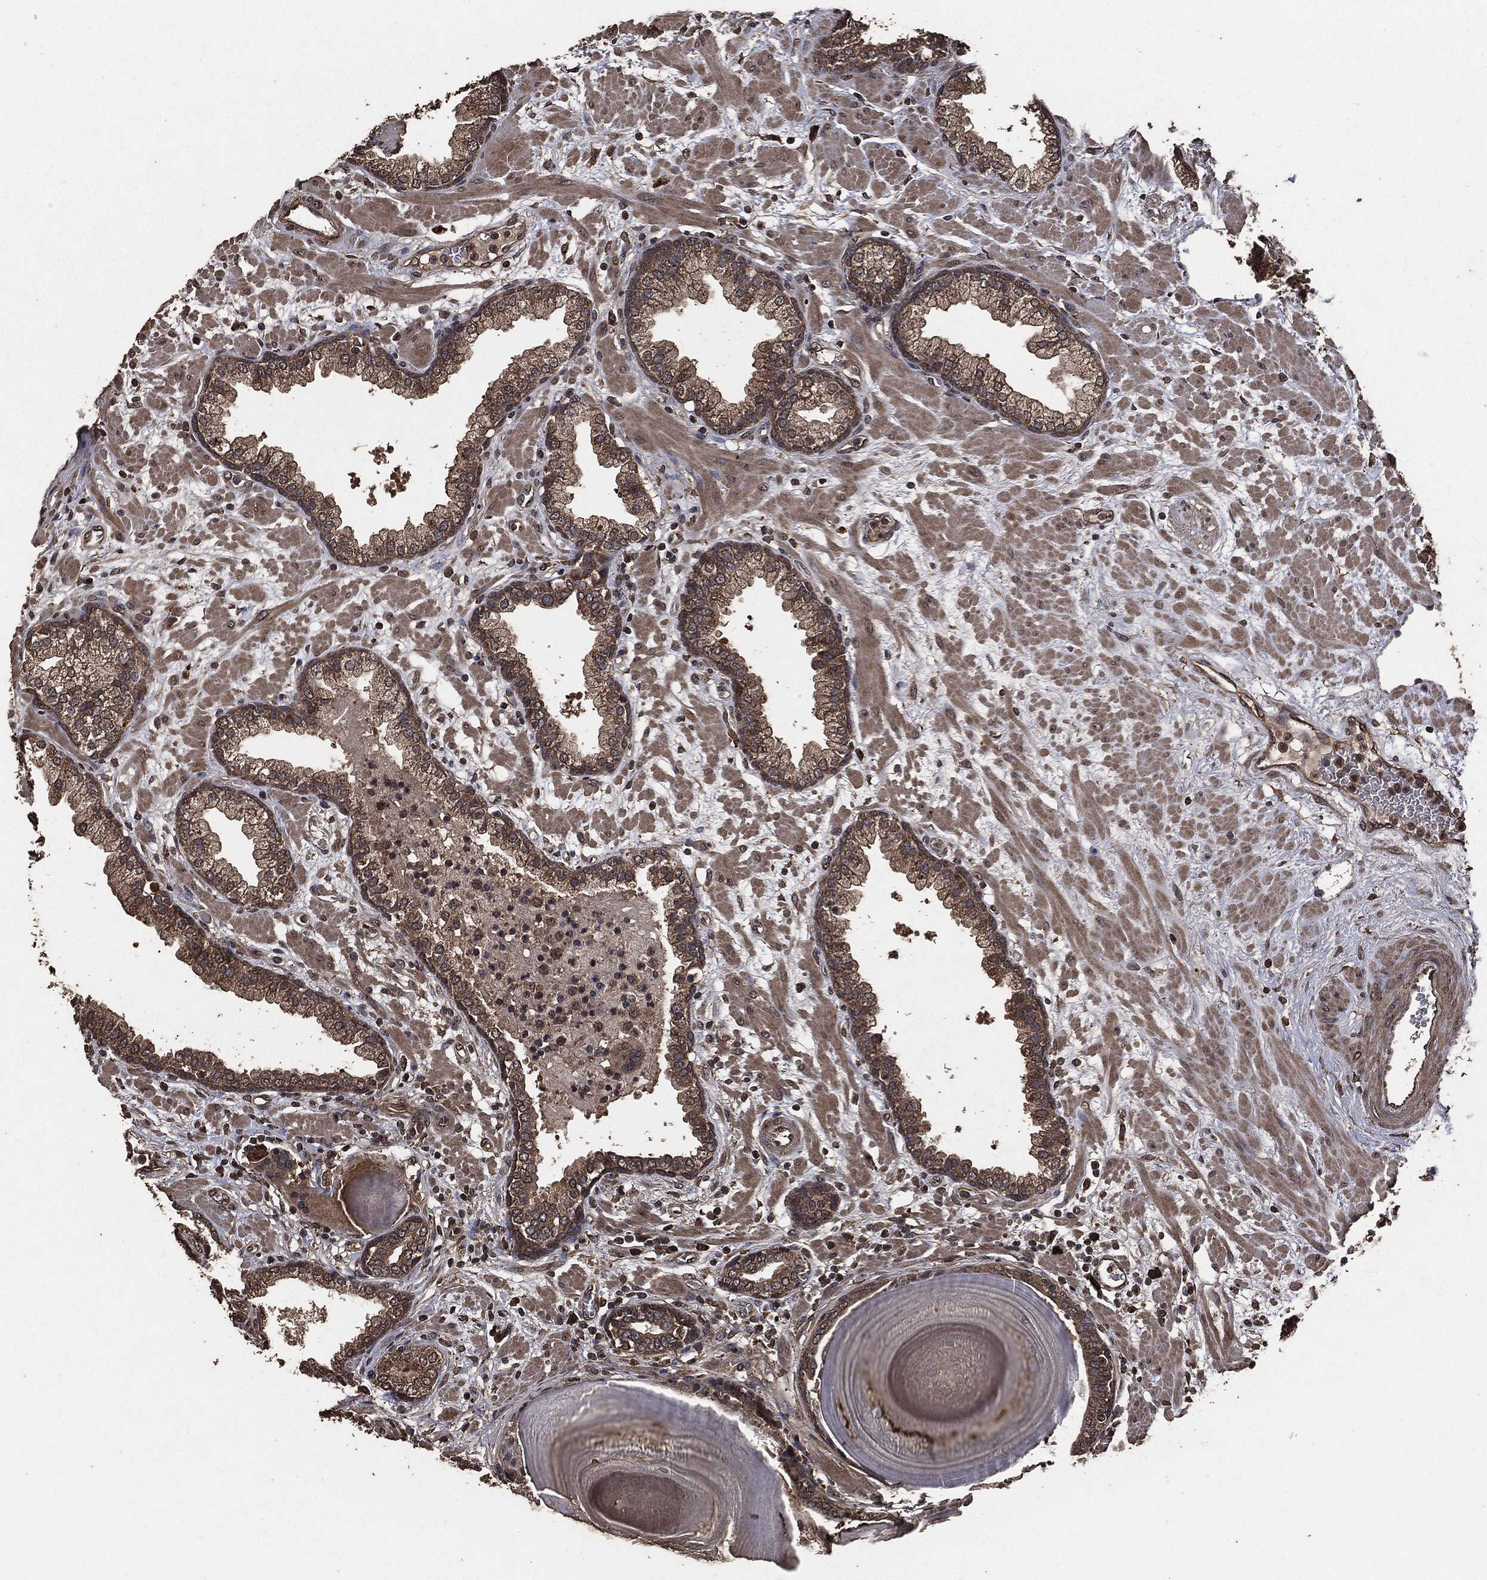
{"staining": {"intensity": "weak", "quantity": ">75%", "location": "cytoplasmic/membranous"}, "tissue": "prostate", "cell_type": "Glandular cells", "image_type": "normal", "snomed": [{"axis": "morphology", "description": "Normal tissue, NOS"}, {"axis": "topography", "description": "Prostate"}], "caption": "Unremarkable prostate reveals weak cytoplasmic/membranous positivity in approximately >75% of glandular cells (DAB IHC with brightfield microscopy, high magnification)..", "gene": "AKT1S1", "patient": {"sex": "male", "age": 63}}